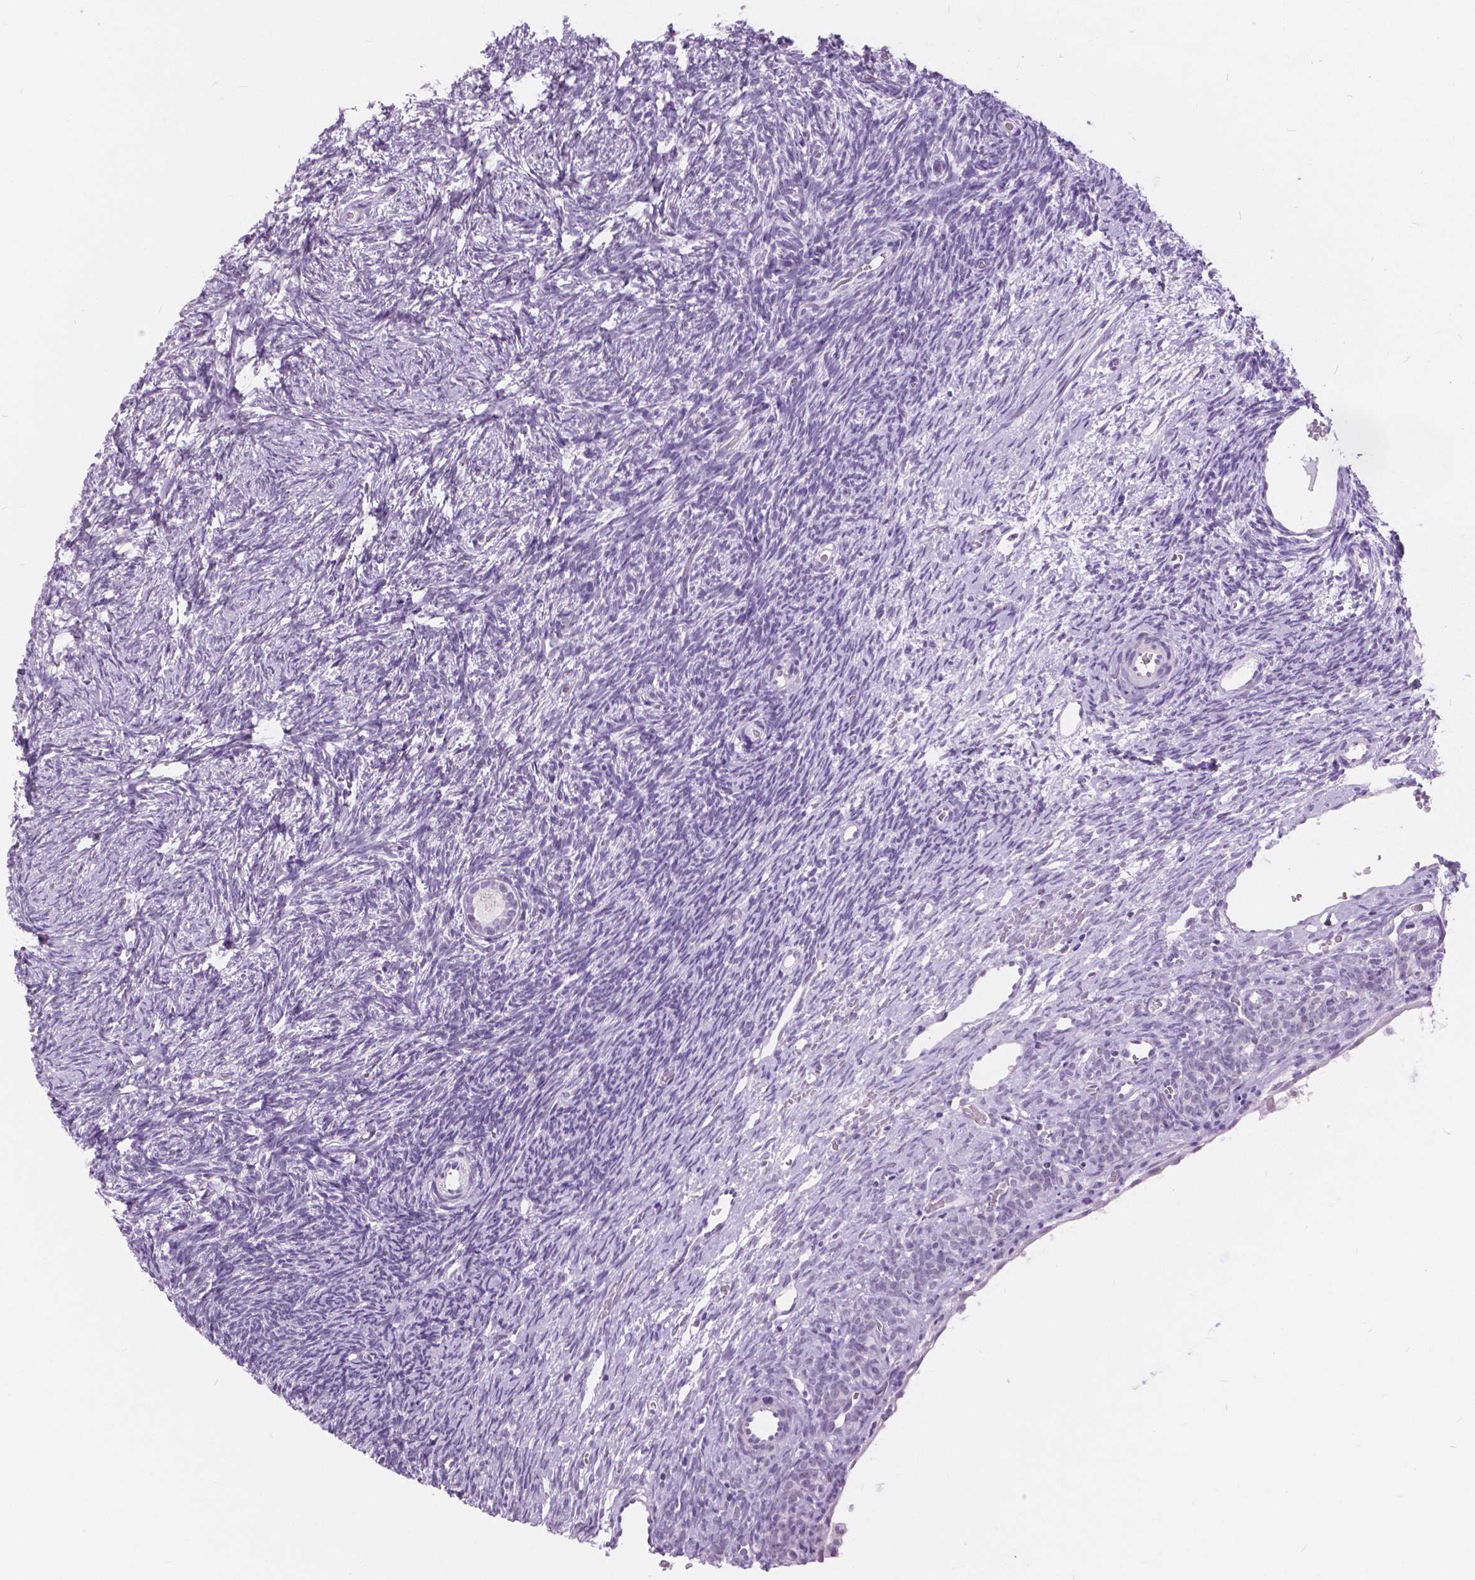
{"staining": {"intensity": "negative", "quantity": "none", "location": "none"}, "tissue": "ovary", "cell_type": "Follicle cells", "image_type": "normal", "snomed": [{"axis": "morphology", "description": "Normal tissue, NOS"}, {"axis": "topography", "description": "Ovary"}], "caption": "The histopathology image reveals no significant positivity in follicle cells of ovary. (DAB immunohistochemistry (IHC) with hematoxylin counter stain).", "gene": "MYOM1", "patient": {"sex": "female", "age": 34}}